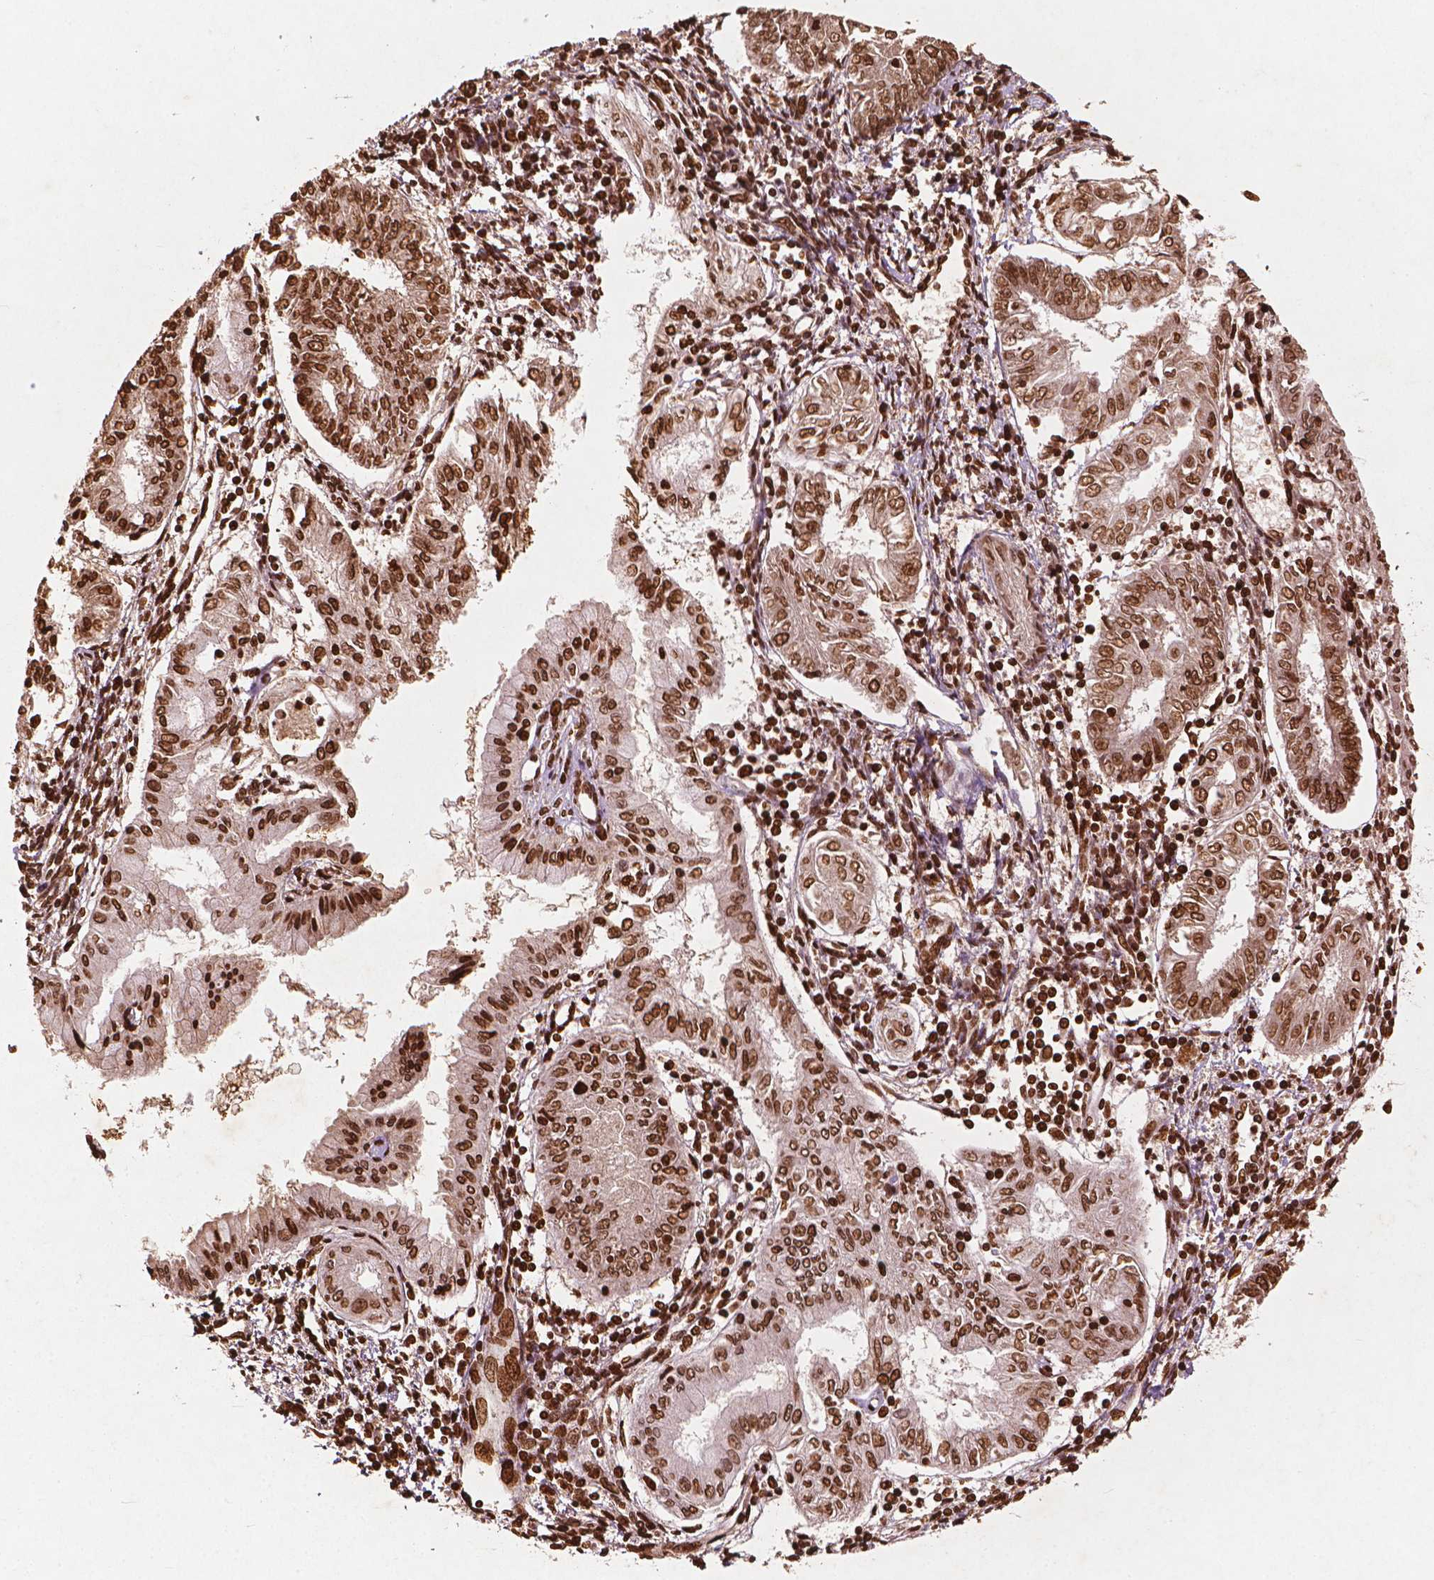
{"staining": {"intensity": "strong", "quantity": ">75%", "location": "cytoplasmic/membranous,nuclear"}, "tissue": "endometrial cancer", "cell_type": "Tumor cells", "image_type": "cancer", "snomed": [{"axis": "morphology", "description": "Adenocarcinoma, NOS"}, {"axis": "topography", "description": "Endometrium"}], "caption": "This is a photomicrograph of immunohistochemistry (IHC) staining of endometrial cancer, which shows strong positivity in the cytoplasmic/membranous and nuclear of tumor cells.", "gene": "LMNB1", "patient": {"sex": "female", "age": 68}}